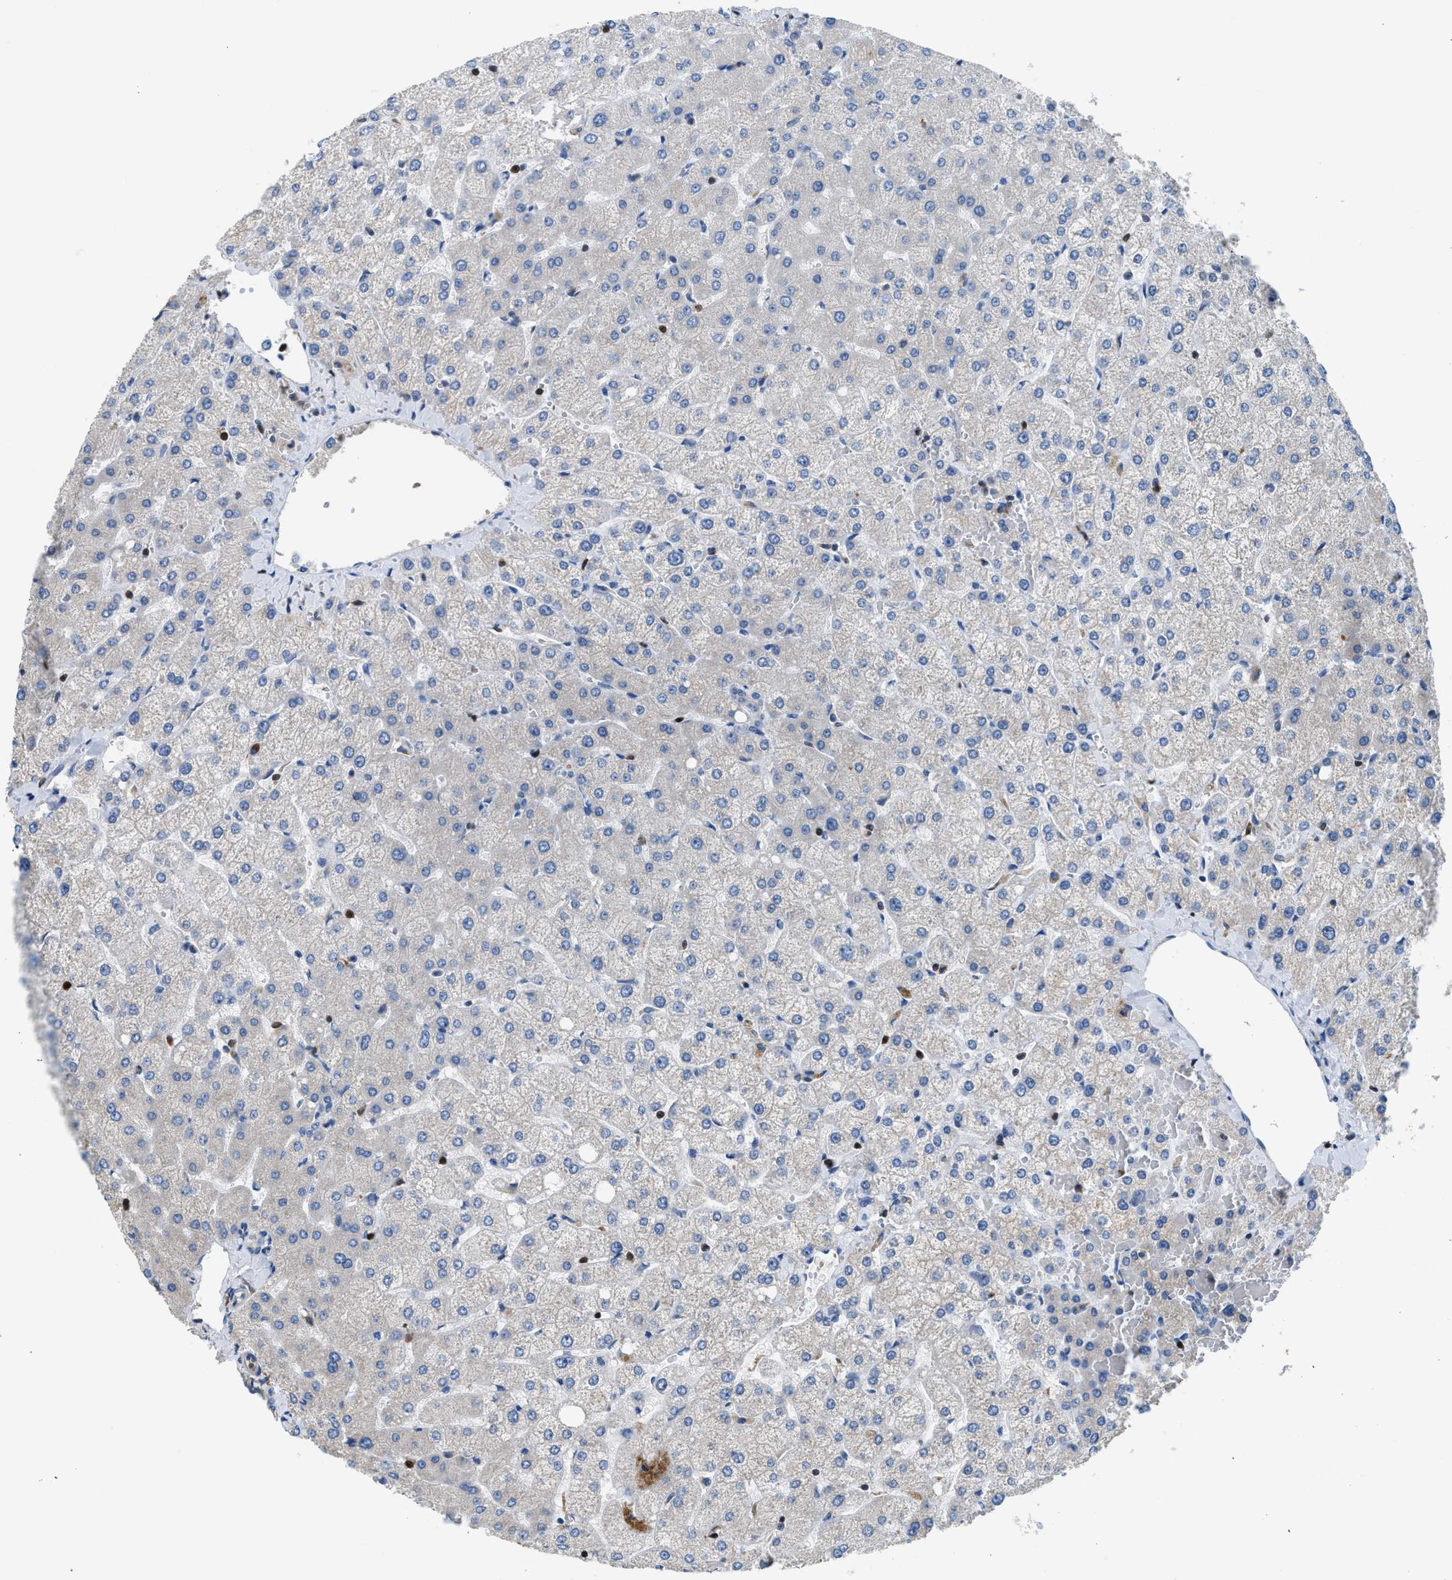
{"staining": {"intensity": "negative", "quantity": "none", "location": "none"}, "tissue": "liver", "cell_type": "Cholangiocytes", "image_type": "normal", "snomed": [{"axis": "morphology", "description": "Normal tissue, NOS"}, {"axis": "topography", "description": "Liver"}], "caption": "DAB immunohistochemical staining of benign liver displays no significant staining in cholangiocytes. (DAB immunohistochemistry (IHC) visualized using brightfield microscopy, high magnification).", "gene": "TOX", "patient": {"sex": "female", "age": 54}}